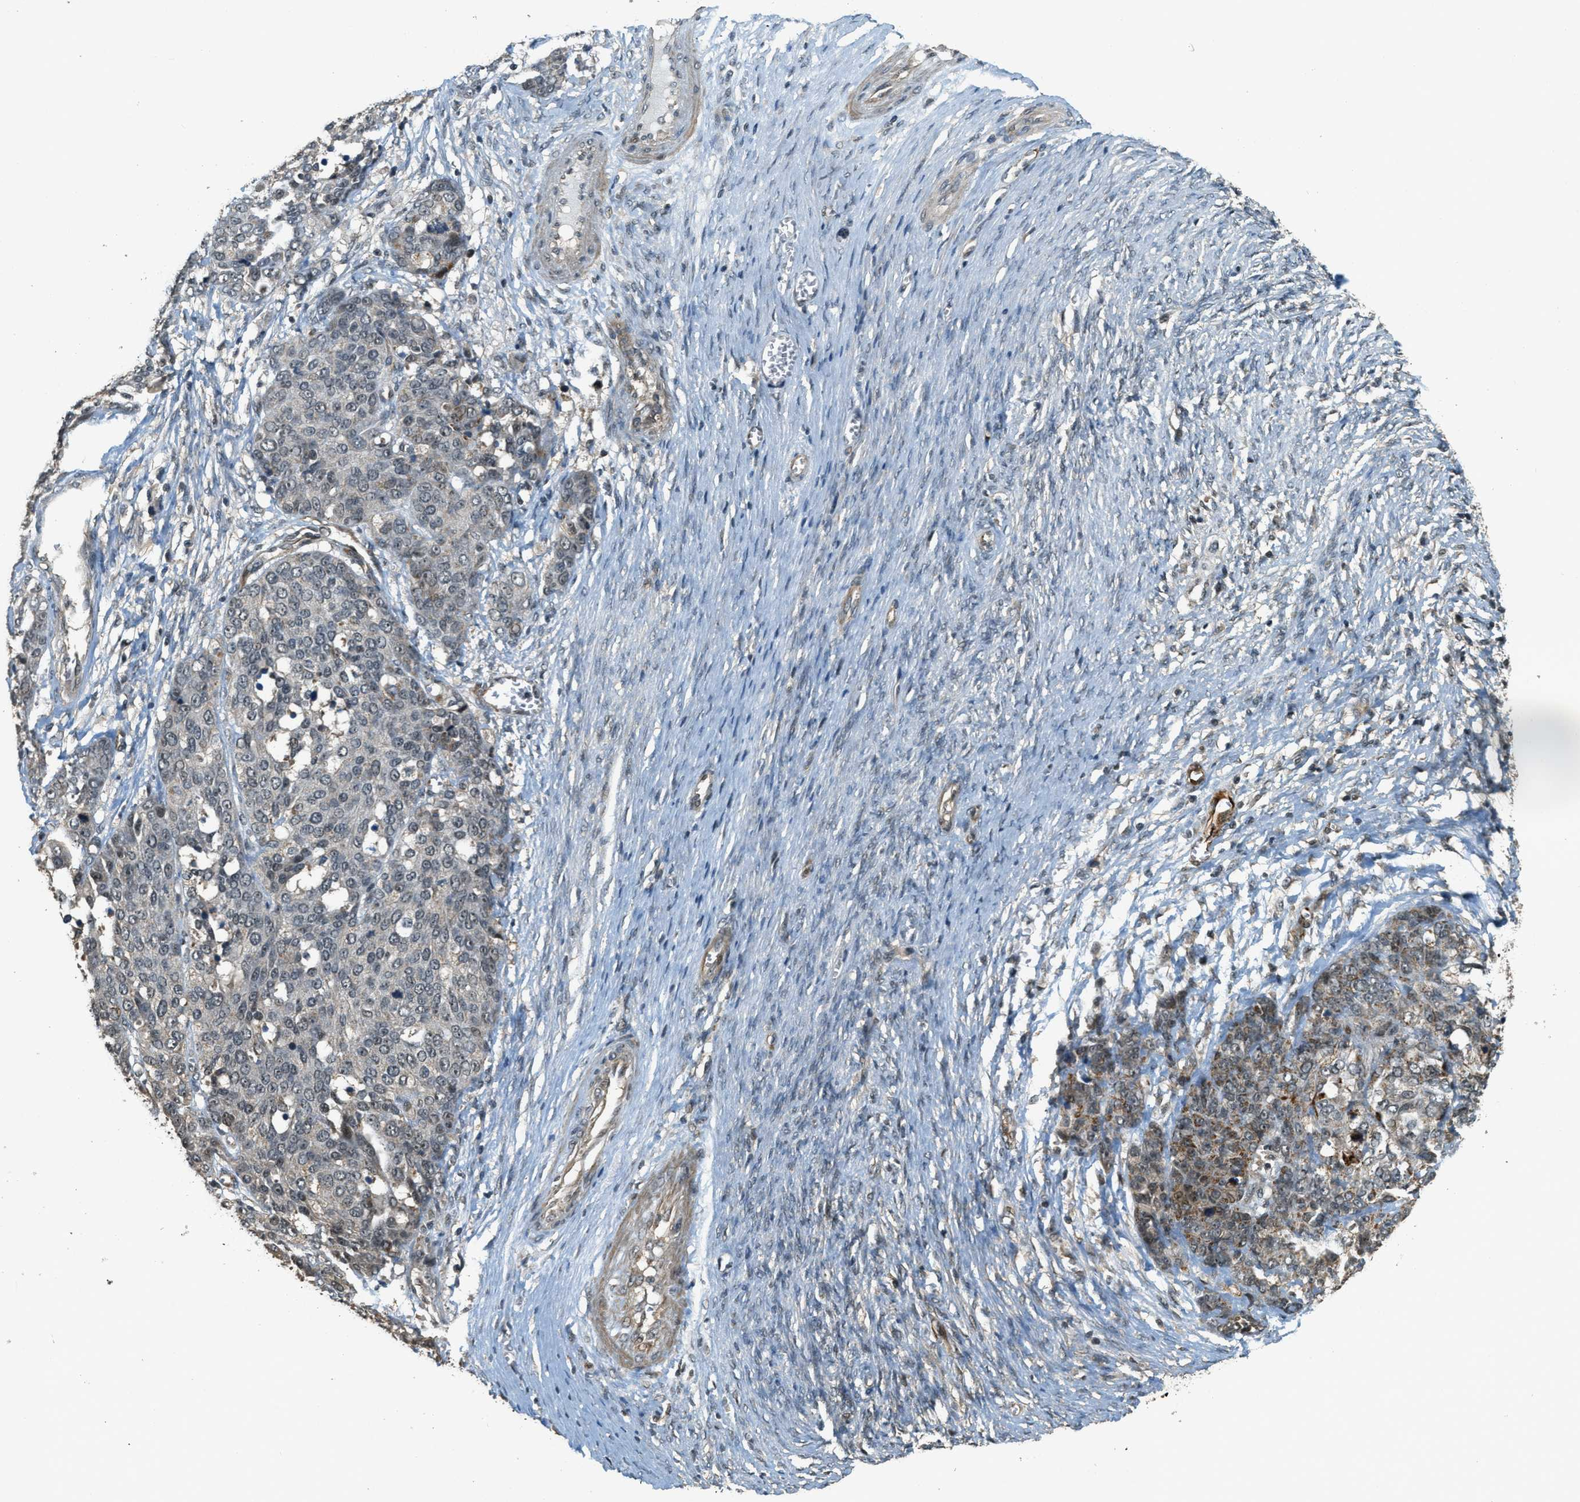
{"staining": {"intensity": "moderate", "quantity": "25%-75%", "location": "cytoplasmic/membranous"}, "tissue": "ovarian cancer", "cell_type": "Tumor cells", "image_type": "cancer", "snomed": [{"axis": "morphology", "description": "Cystadenocarcinoma, serous, NOS"}, {"axis": "topography", "description": "Ovary"}], "caption": "Serous cystadenocarcinoma (ovarian) tissue exhibits moderate cytoplasmic/membranous positivity in about 25%-75% of tumor cells, visualized by immunohistochemistry.", "gene": "MED21", "patient": {"sex": "female", "age": 44}}